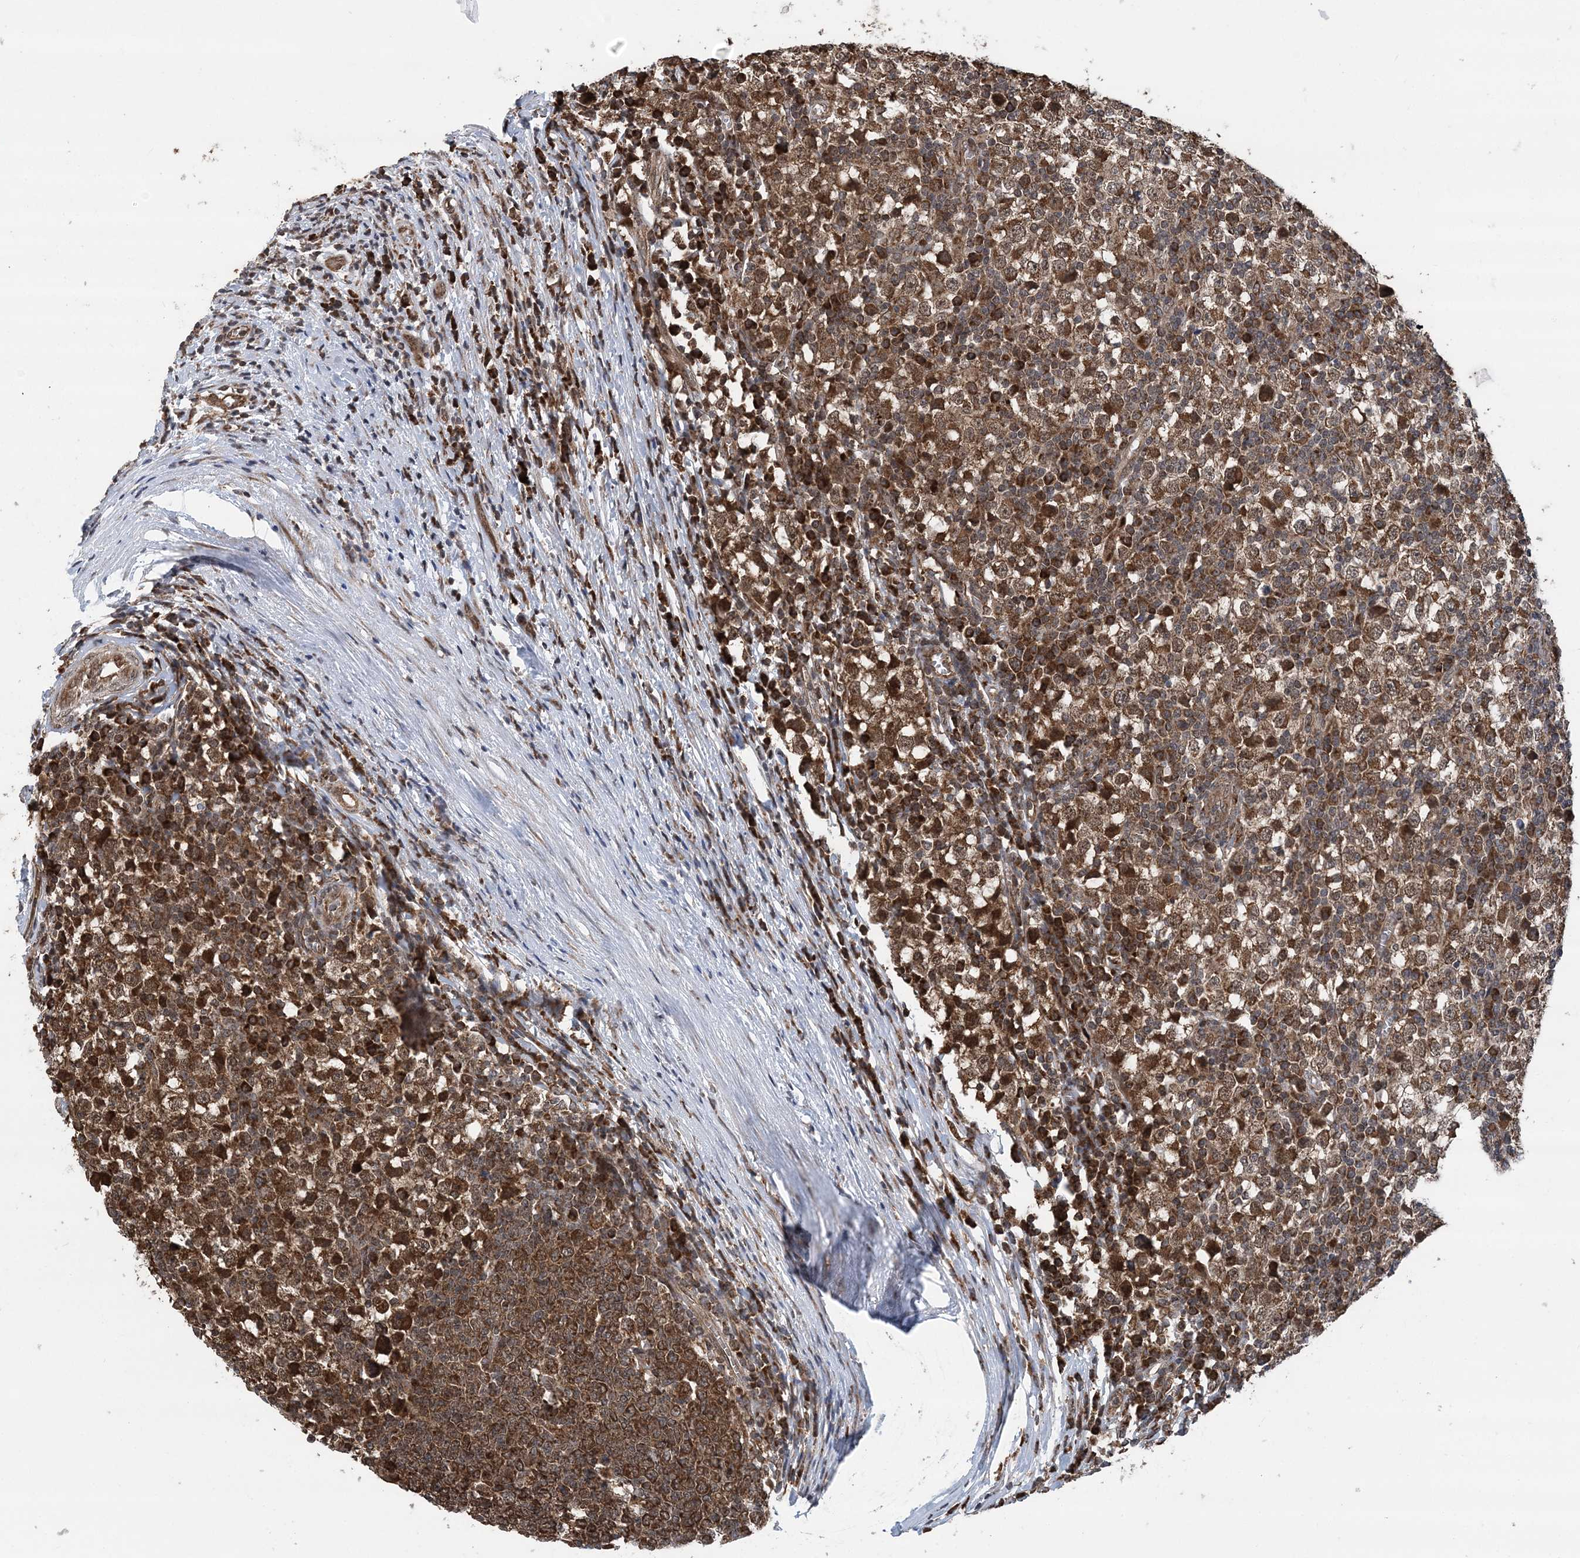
{"staining": {"intensity": "moderate", "quantity": ">75%", "location": "cytoplasmic/membranous"}, "tissue": "testis cancer", "cell_type": "Tumor cells", "image_type": "cancer", "snomed": [{"axis": "morphology", "description": "Seminoma, NOS"}, {"axis": "topography", "description": "Testis"}], "caption": "Testis cancer (seminoma) stained with DAB (3,3'-diaminobenzidine) immunohistochemistry exhibits medium levels of moderate cytoplasmic/membranous positivity in approximately >75% of tumor cells. The protein of interest is stained brown, and the nuclei are stained in blue (DAB (3,3'-diaminobenzidine) IHC with brightfield microscopy, high magnification).", "gene": "PCBP1", "patient": {"sex": "male", "age": 65}}